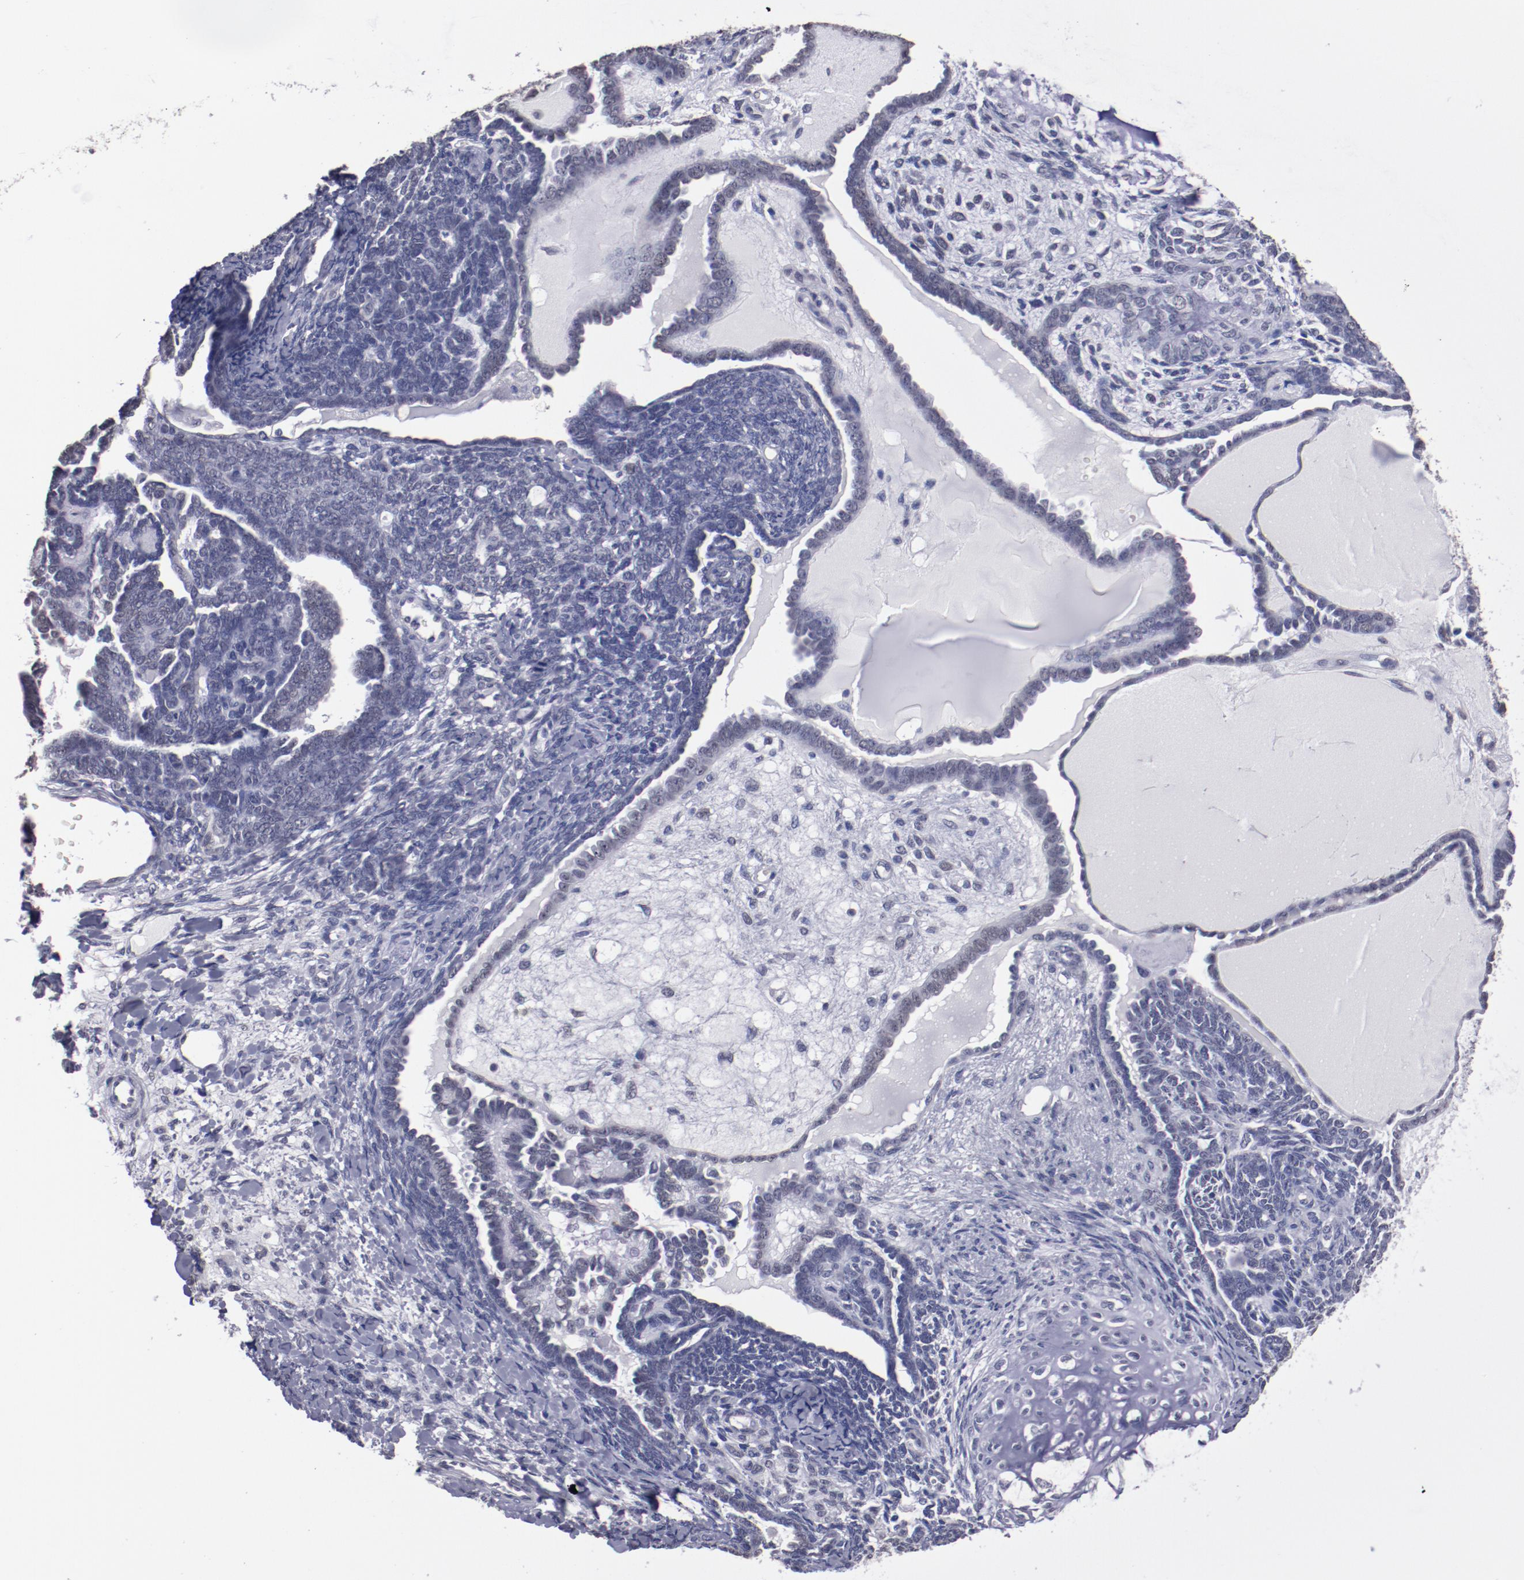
{"staining": {"intensity": "negative", "quantity": "none", "location": "none"}, "tissue": "endometrial cancer", "cell_type": "Tumor cells", "image_type": "cancer", "snomed": [{"axis": "morphology", "description": "Neoplasm, malignant, NOS"}, {"axis": "topography", "description": "Endometrium"}], "caption": "Tumor cells show no significant protein positivity in neoplasm (malignant) (endometrial). The staining was performed using DAB (3,3'-diaminobenzidine) to visualize the protein expression in brown, while the nuclei were stained in blue with hematoxylin (Magnification: 20x).", "gene": "IRF4", "patient": {"sex": "female", "age": 74}}